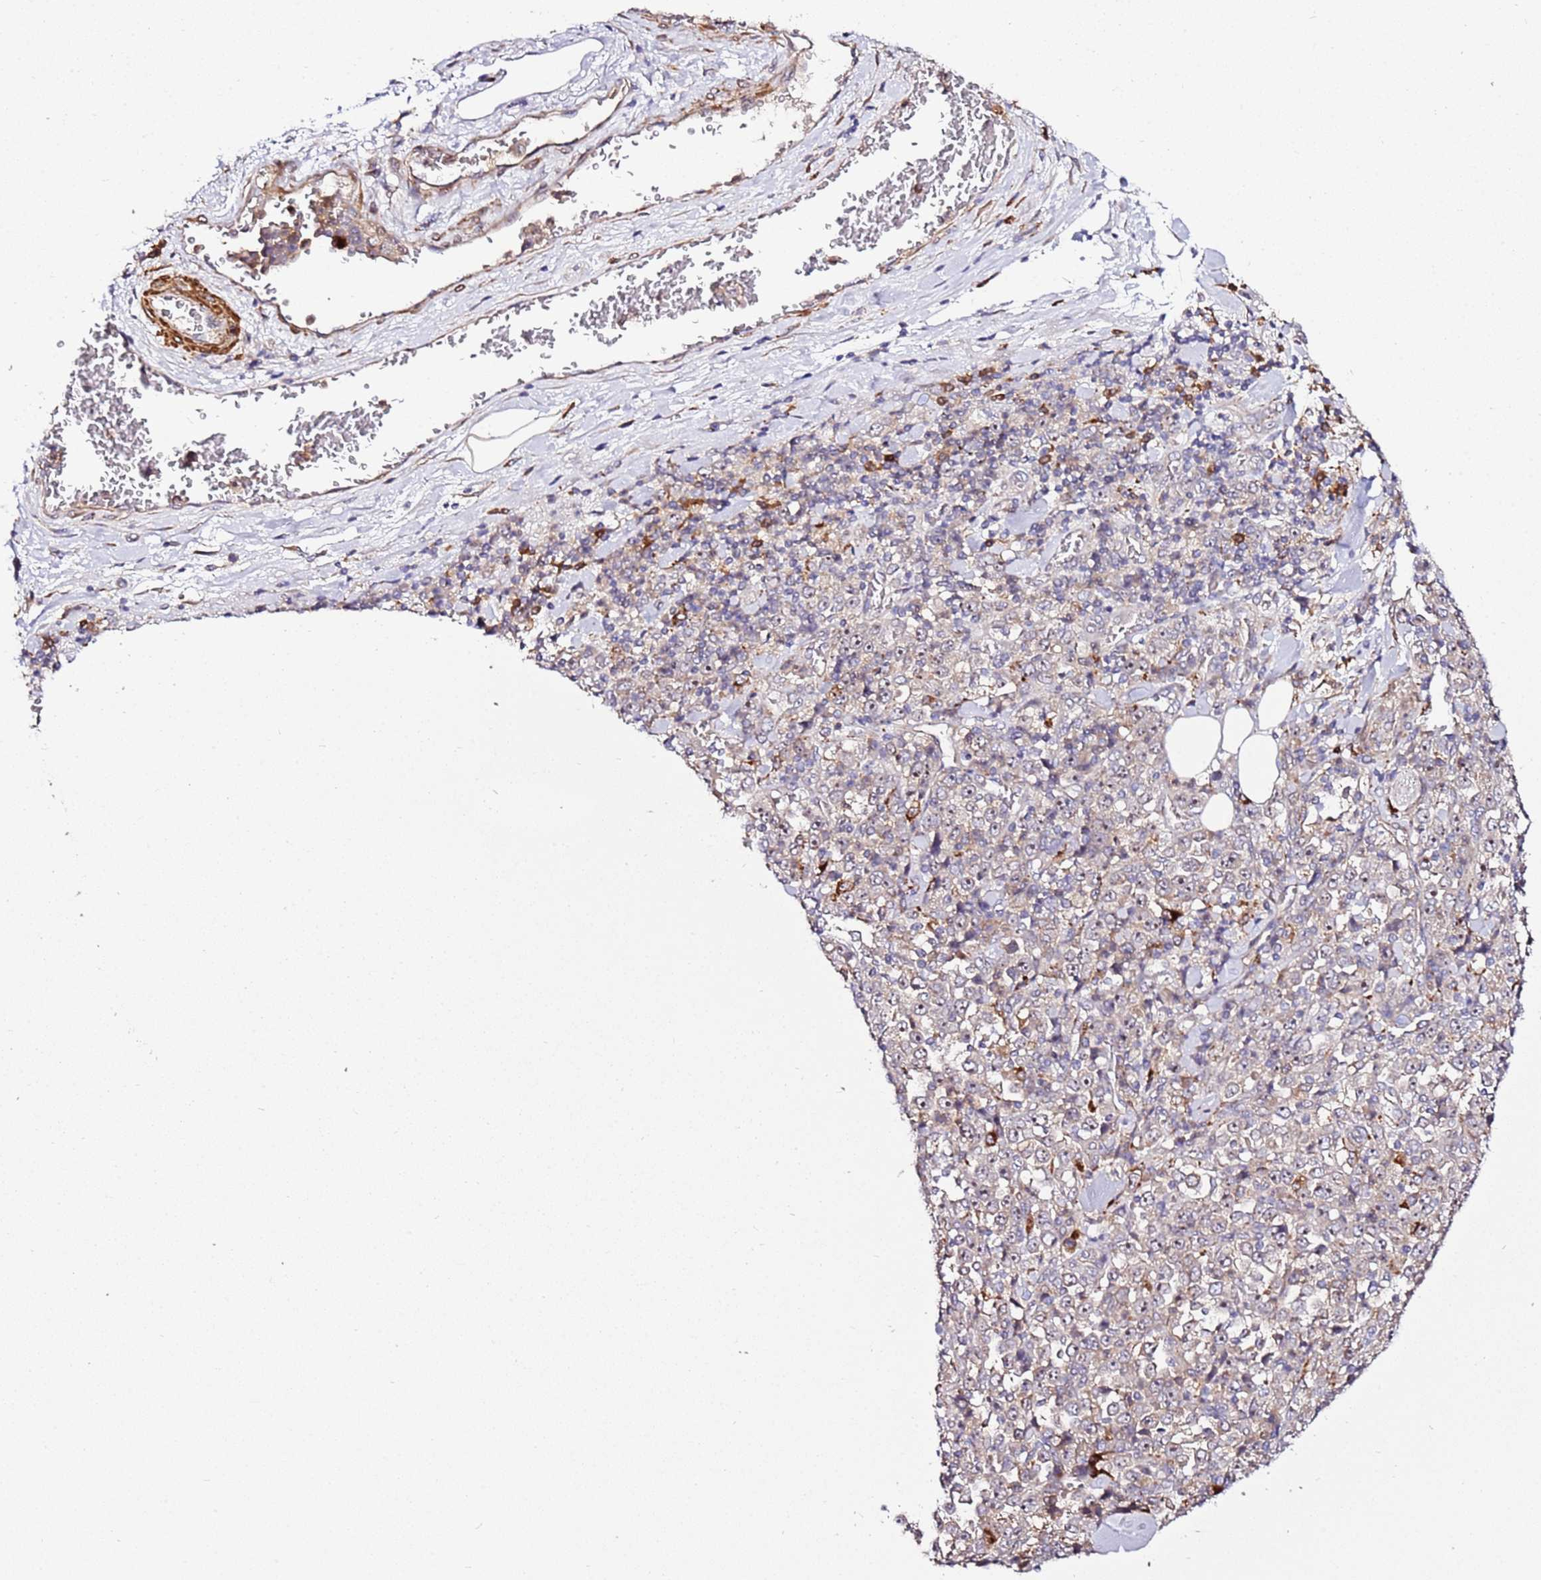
{"staining": {"intensity": "weak", "quantity": "25%-75%", "location": "cytoplasmic/membranous"}, "tissue": "stomach cancer", "cell_type": "Tumor cells", "image_type": "cancer", "snomed": [{"axis": "morphology", "description": "Normal tissue, NOS"}, {"axis": "morphology", "description": "Adenocarcinoma, NOS"}, {"axis": "topography", "description": "Stomach, upper"}, {"axis": "topography", "description": "Stomach"}], "caption": "Immunohistochemical staining of stomach cancer exhibits low levels of weak cytoplasmic/membranous expression in about 25%-75% of tumor cells.", "gene": "PVRIG", "patient": {"sex": "male", "age": 59}}